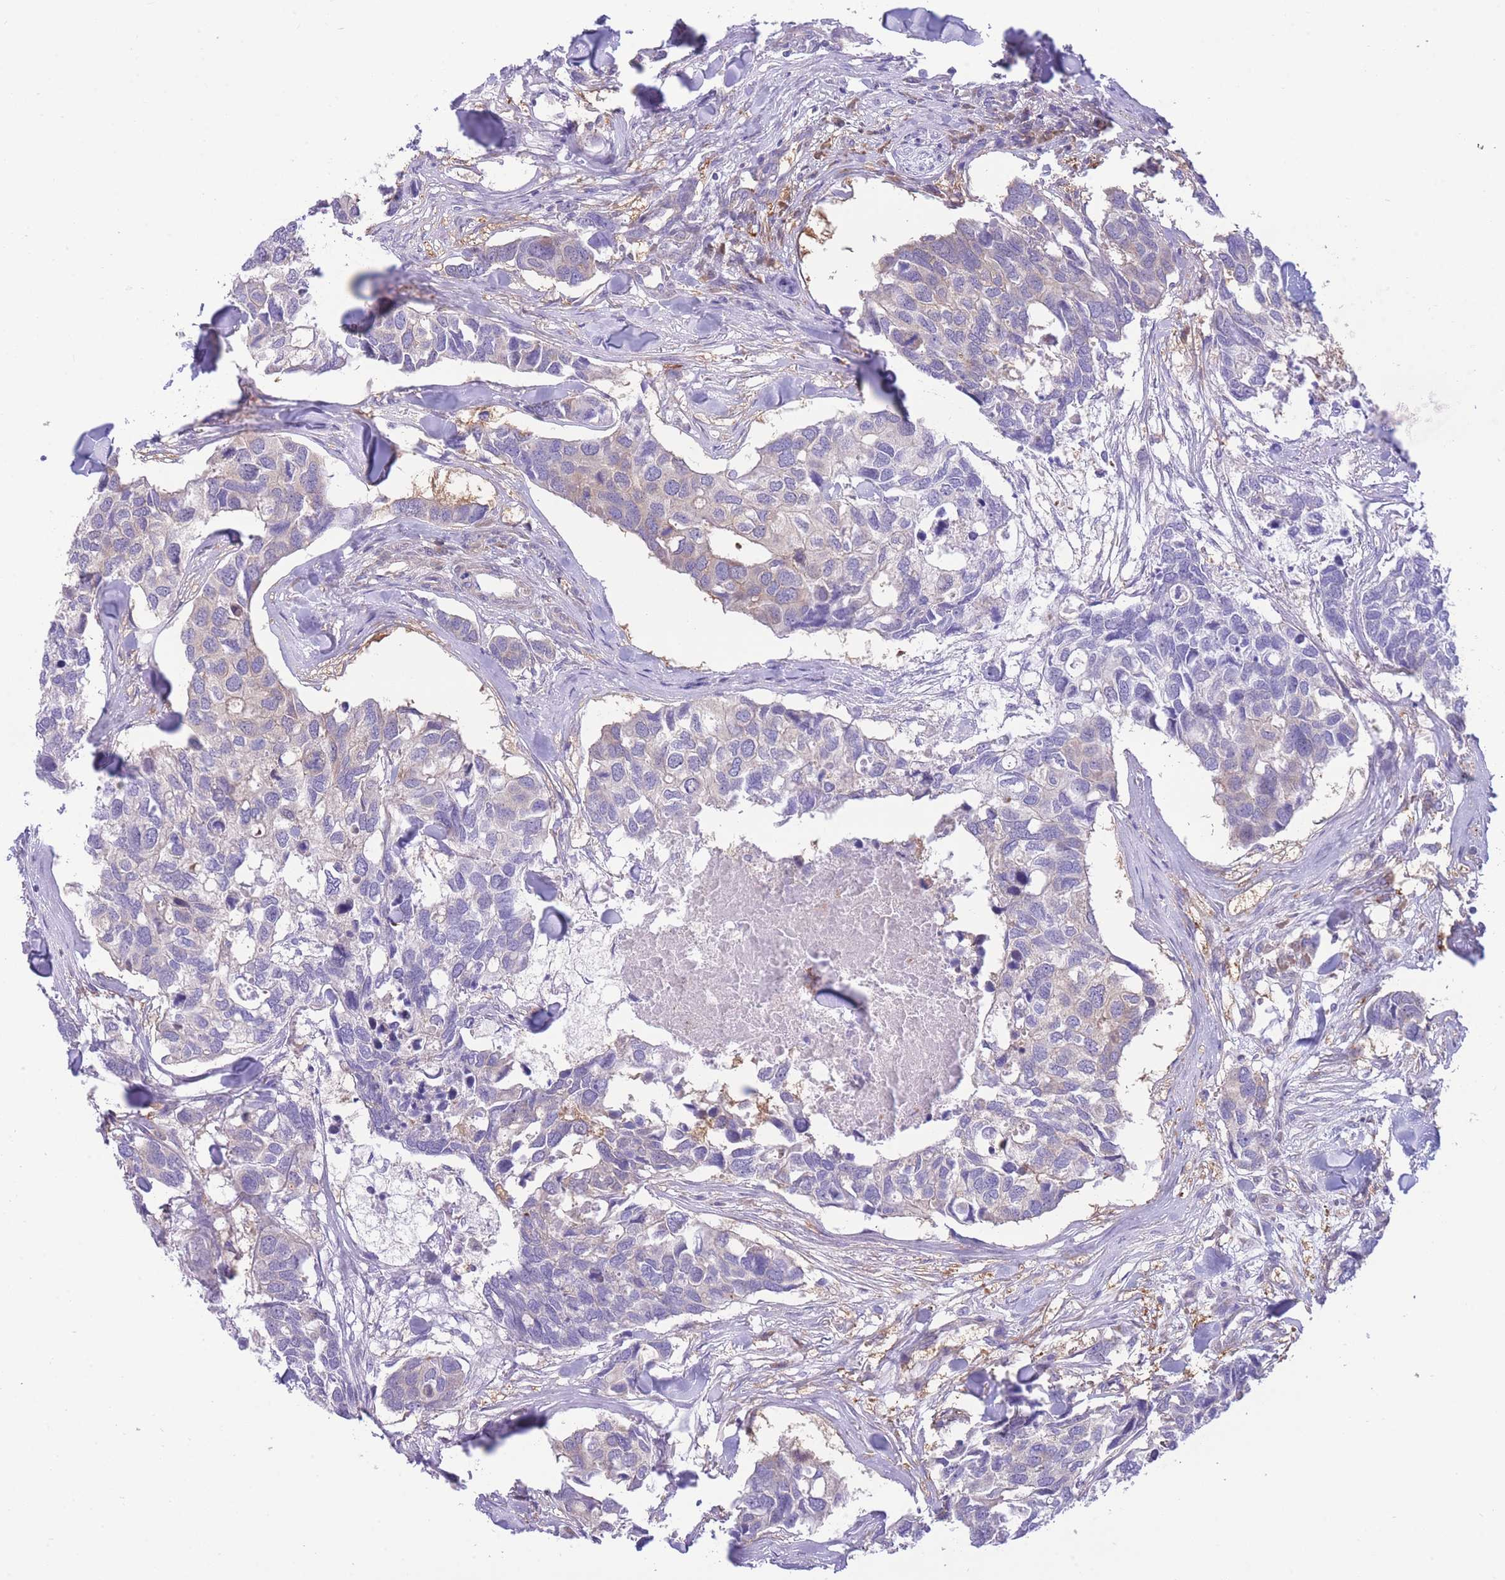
{"staining": {"intensity": "negative", "quantity": "none", "location": "none"}, "tissue": "breast cancer", "cell_type": "Tumor cells", "image_type": "cancer", "snomed": [{"axis": "morphology", "description": "Duct carcinoma"}, {"axis": "topography", "description": "Breast"}], "caption": "Immunohistochemical staining of breast cancer (infiltrating ductal carcinoma) displays no significant expression in tumor cells.", "gene": "NAMPT", "patient": {"sex": "female", "age": 83}}